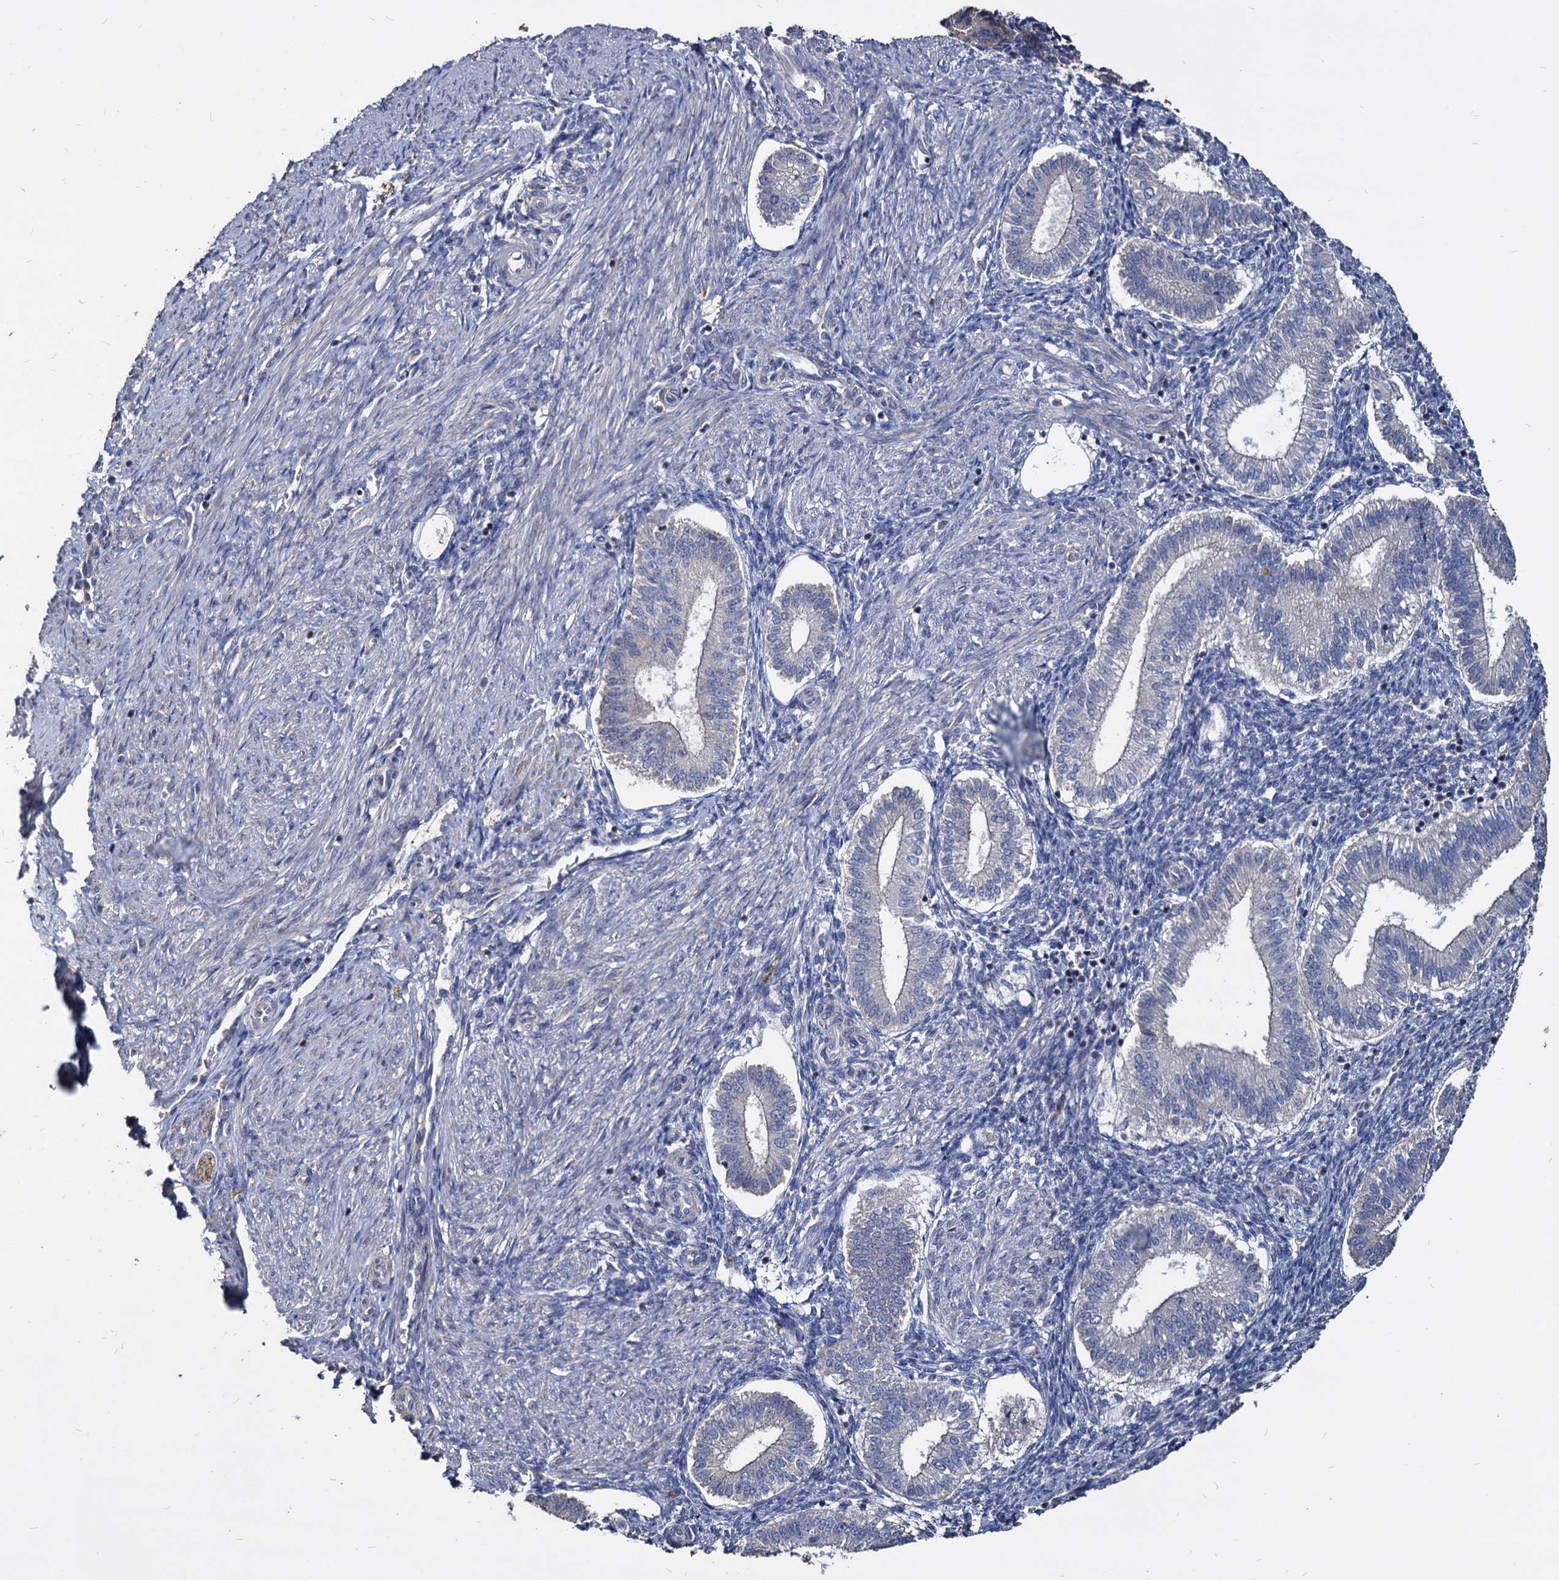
{"staining": {"intensity": "negative", "quantity": "none", "location": "none"}, "tissue": "endometrium", "cell_type": "Cells in endometrial stroma", "image_type": "normal", "snomed": [{"axis": "morphology", "description": "Normal tissue, NOS"}, {"axis": "topography", "description": "Endometrium"}], "caption": "Immunohistochemistry photomicrograph of normal endometrium: human endometrium stained with DAB (3,3'-diaminobenzidine) displays no significant protein staining in cells in endometrial stroma.", "gene": "DEPDC4", "patient": {"sex": "female", "age": 24}}